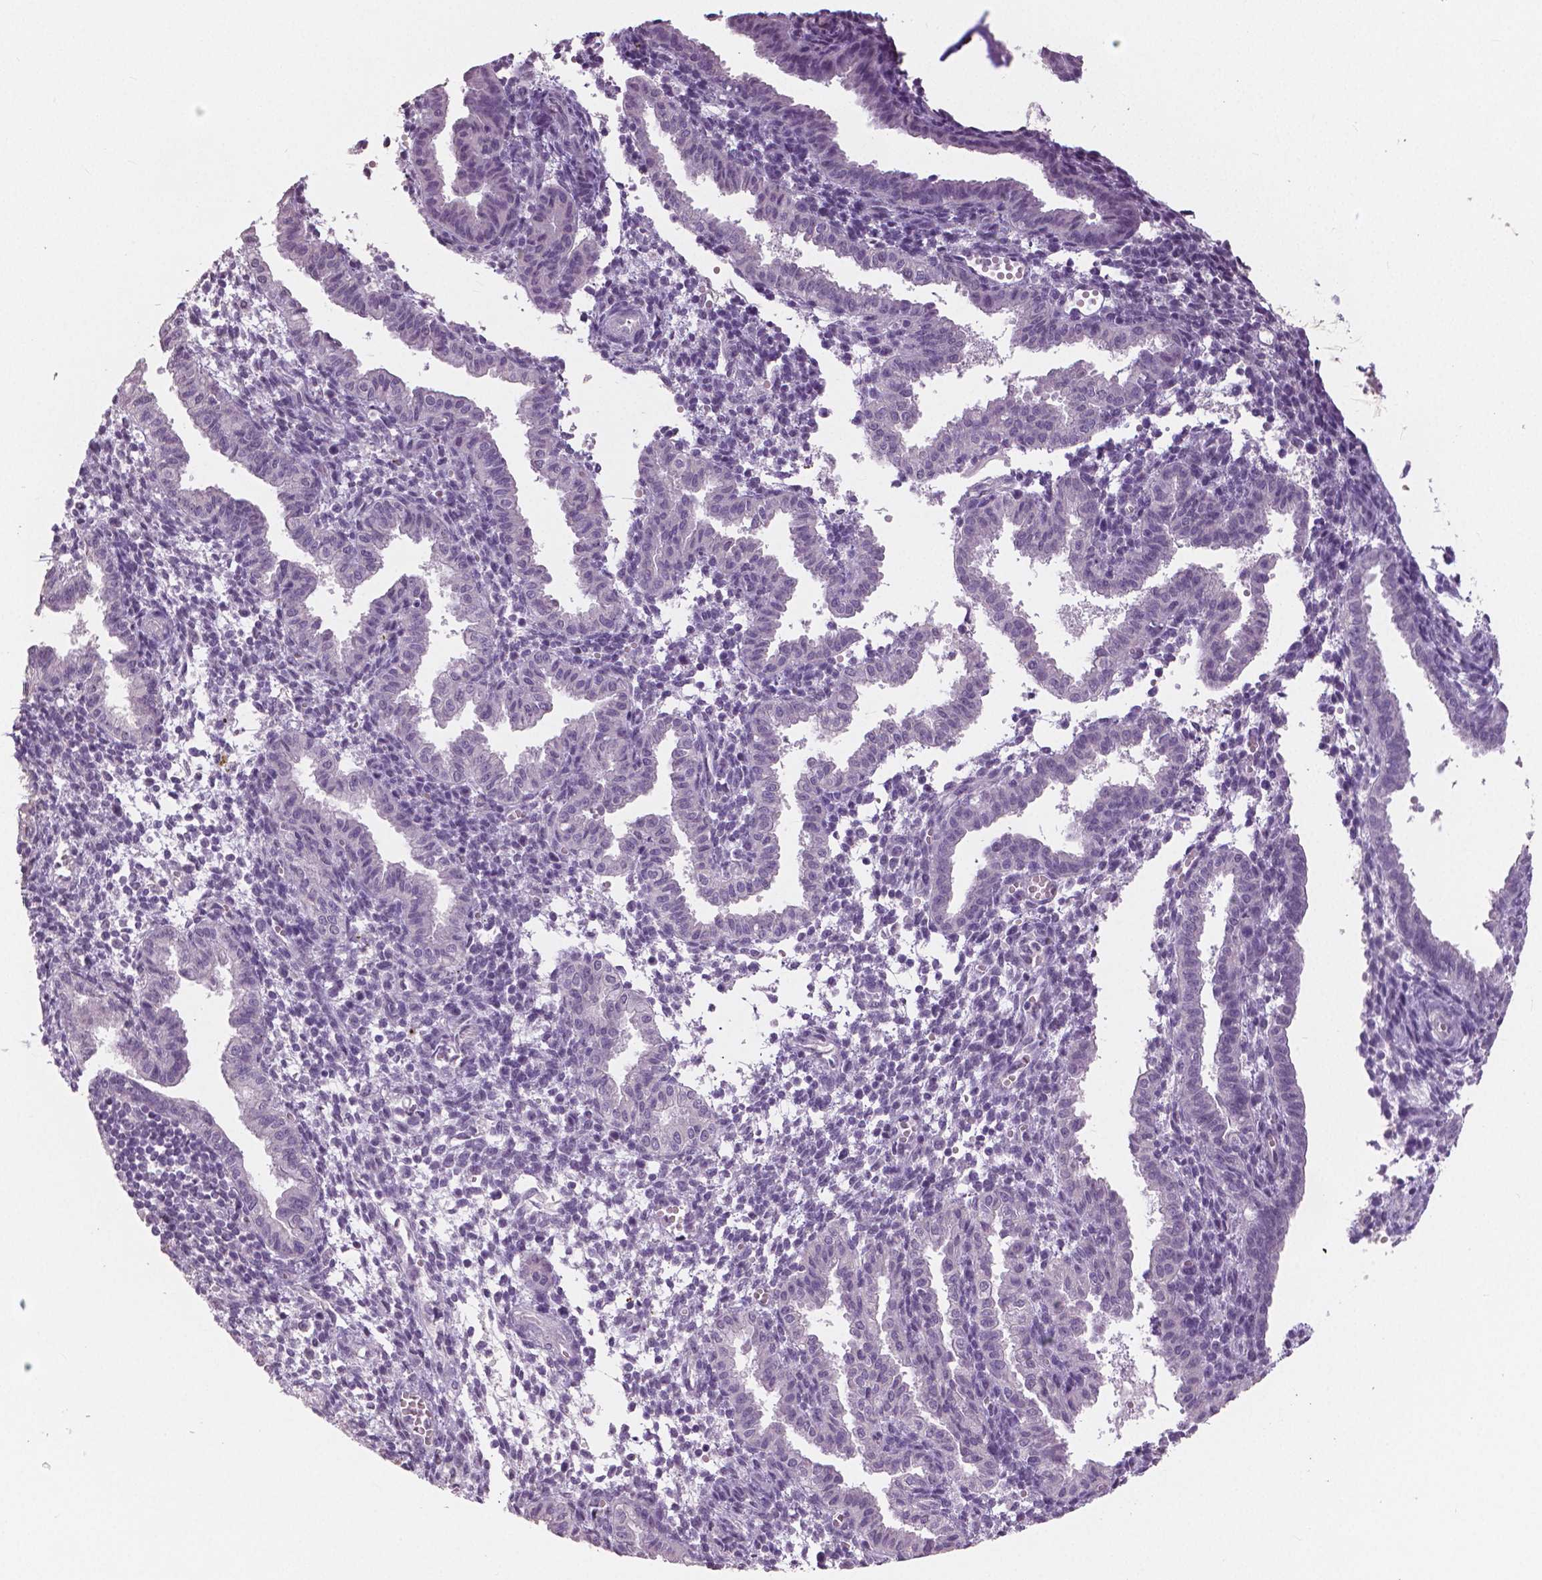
{"staining": {"intensity": "negative", "quantity": "none", "location": "none"}, "tissue": "endometrium", "cell_type": "Cells in endometrial stroma", "image_type": "normal", "snomed": [{"axis": "morphology", "description": "Normal tissue, NOS"}, {"axis": "topography", "description": "Endometrium"}], "caption": "Immunohistochemistry (IHC) of normal human endometrium displays no positivity in cells in endometrial stroma.", "gene": "NECAB1", "patient": {"sex": "female", "age": 37}}